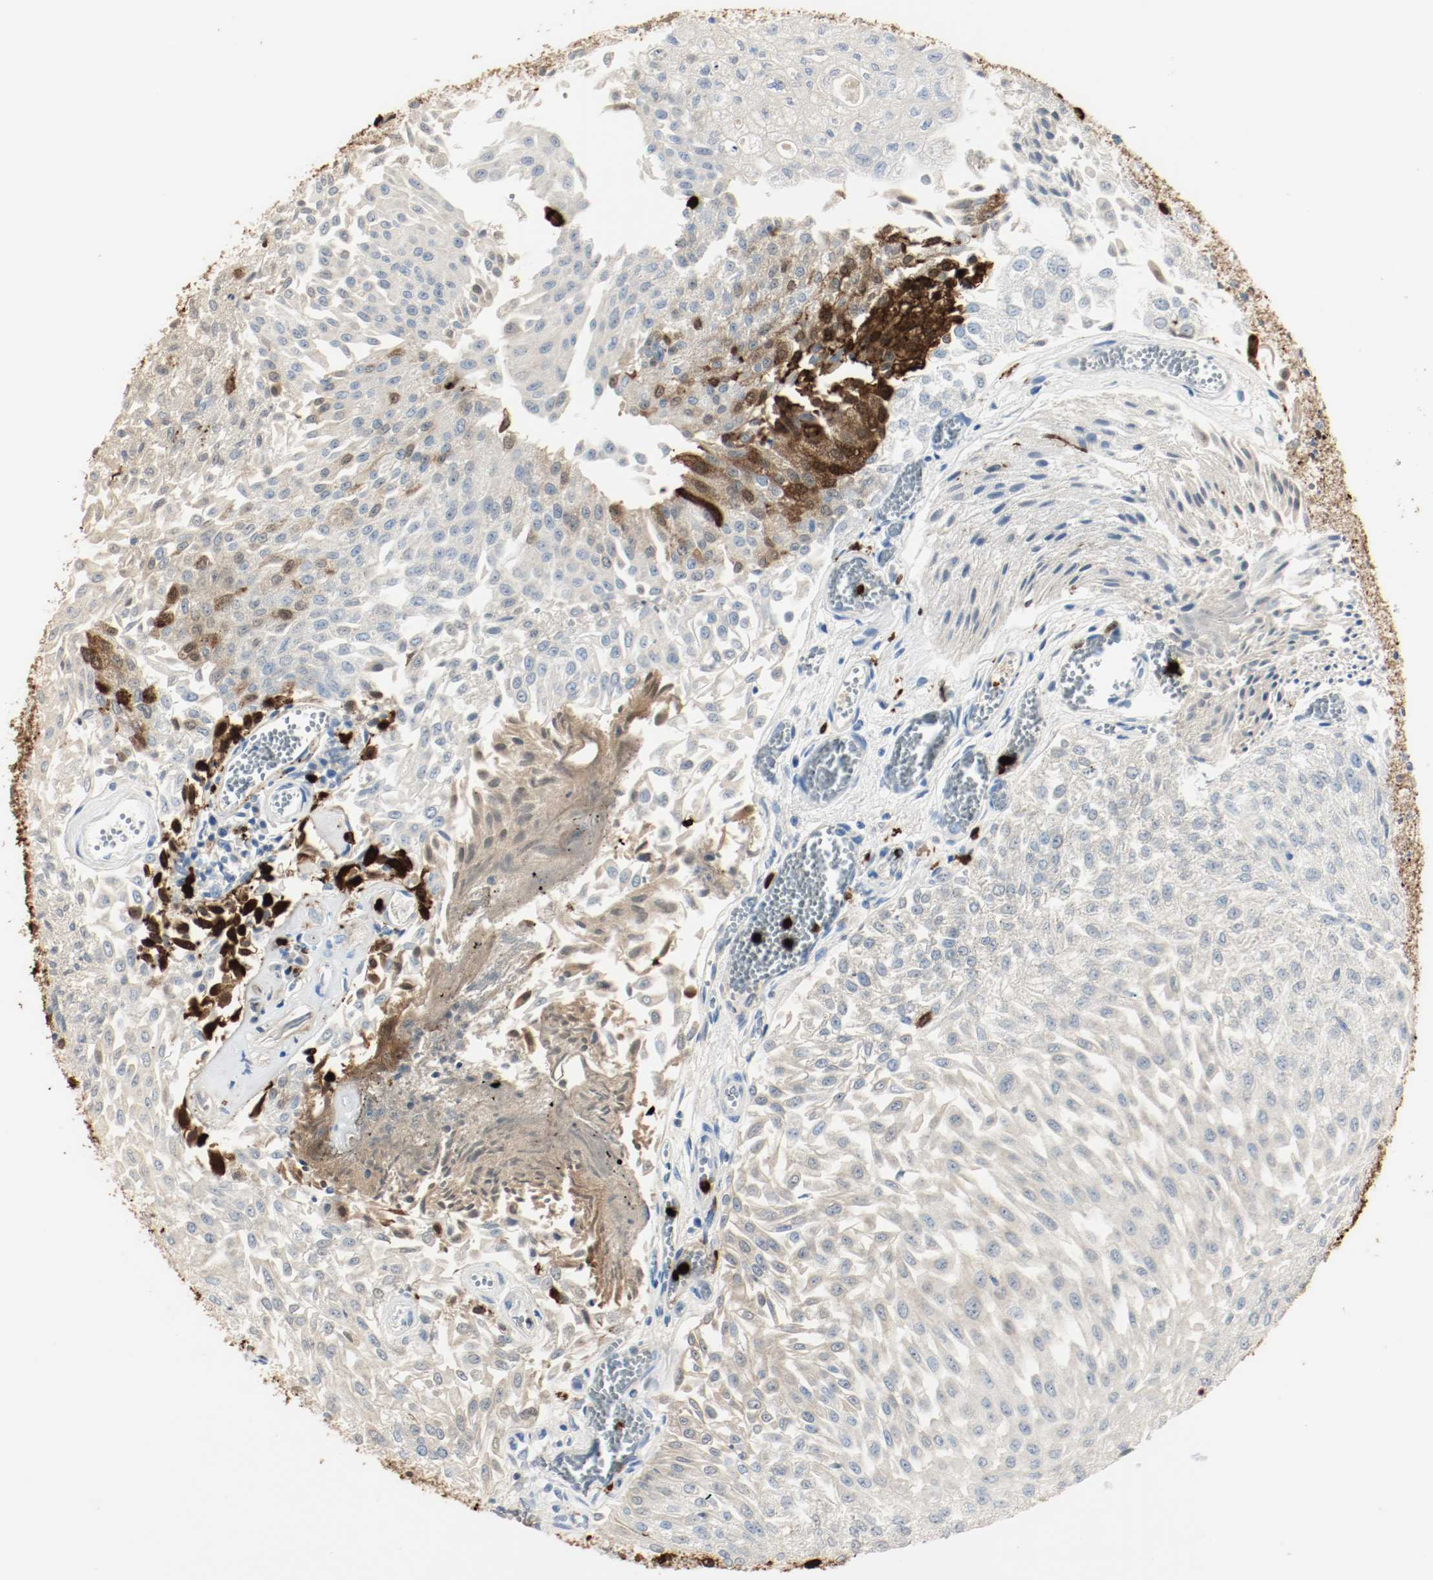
{"staining": {"intensity": "strong", "quantity": "<25%", "location": "cytoplasmic/membranous"}, "tissue": "urothelial cancer", "cell_type": "Tumor cells", "image_type": "cancer", "snomed": [{"axis": "morphology", "description": "Urothelial carcinoma, Low grade"}, {"axis": "topography", "description": "Urinary bladder"}], "caption": "Human urothelial cancer stained for a protein (brown) displays strong cytoplasmic/membranous positive staining in about <25% of tumor cells.", "gene": "S100A9", "patient": {"sex": "male", "age": 86}}